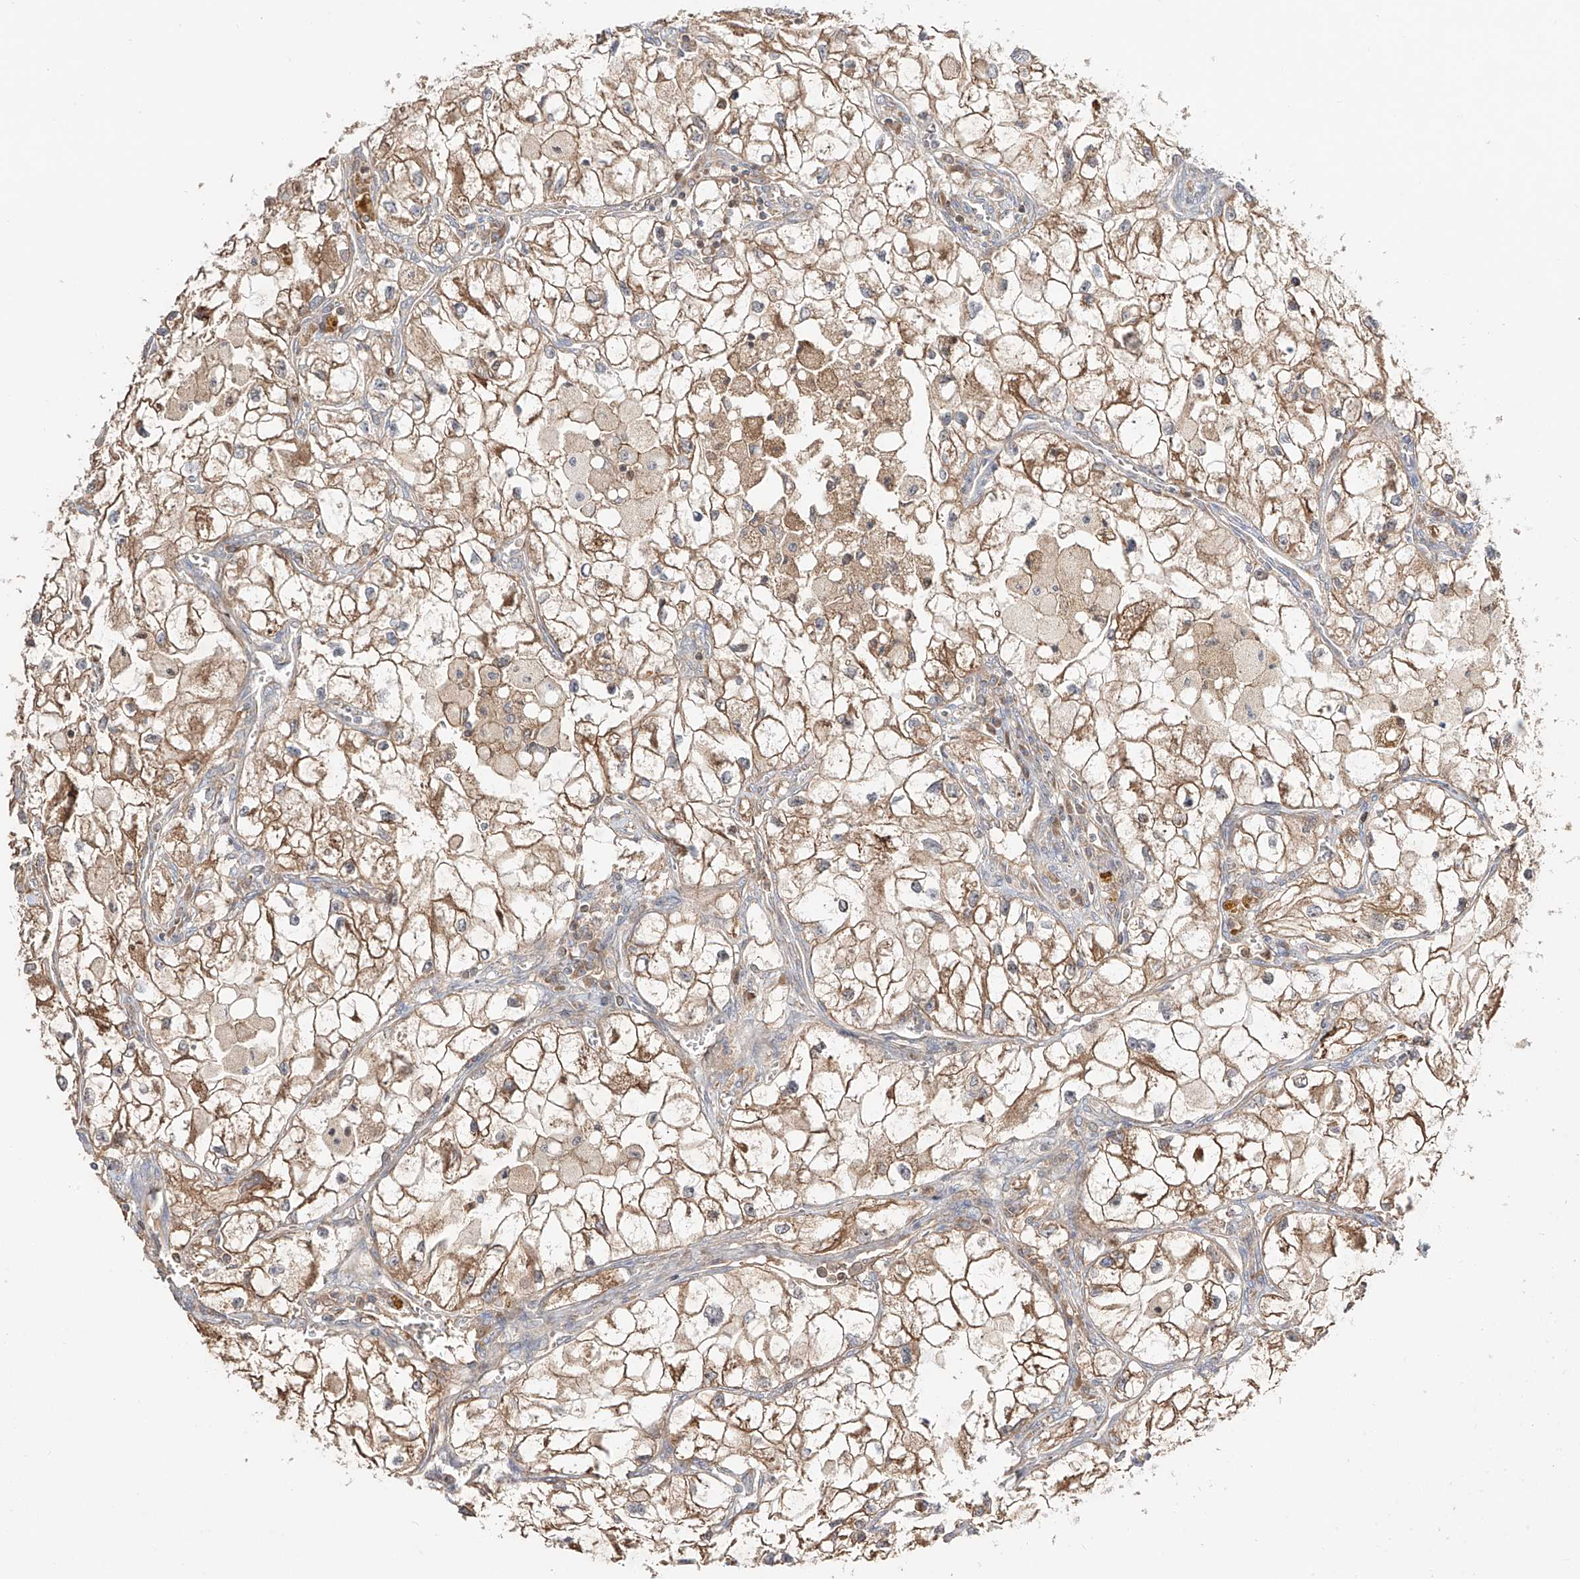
{"staining": {"intensity": "moderate", "quantity": ">75%", "location": "cytoplasmic/membranous"}, "tissue": "renal cancer", "cell_type": "Tumor cells", "image_type": "cancer", "snomed": [{"axis": "morphology", "description": "Adenocarcinoma, NOS"}, {"axis": "topography", "description": "Kidney"}], "caption": "Tumor cells show moderate cytoplasmic/membranous expression in about >75% of cells in renal cancer.", "gene": "ERO1A", "patient": {"sex": "female", "age": 70}}